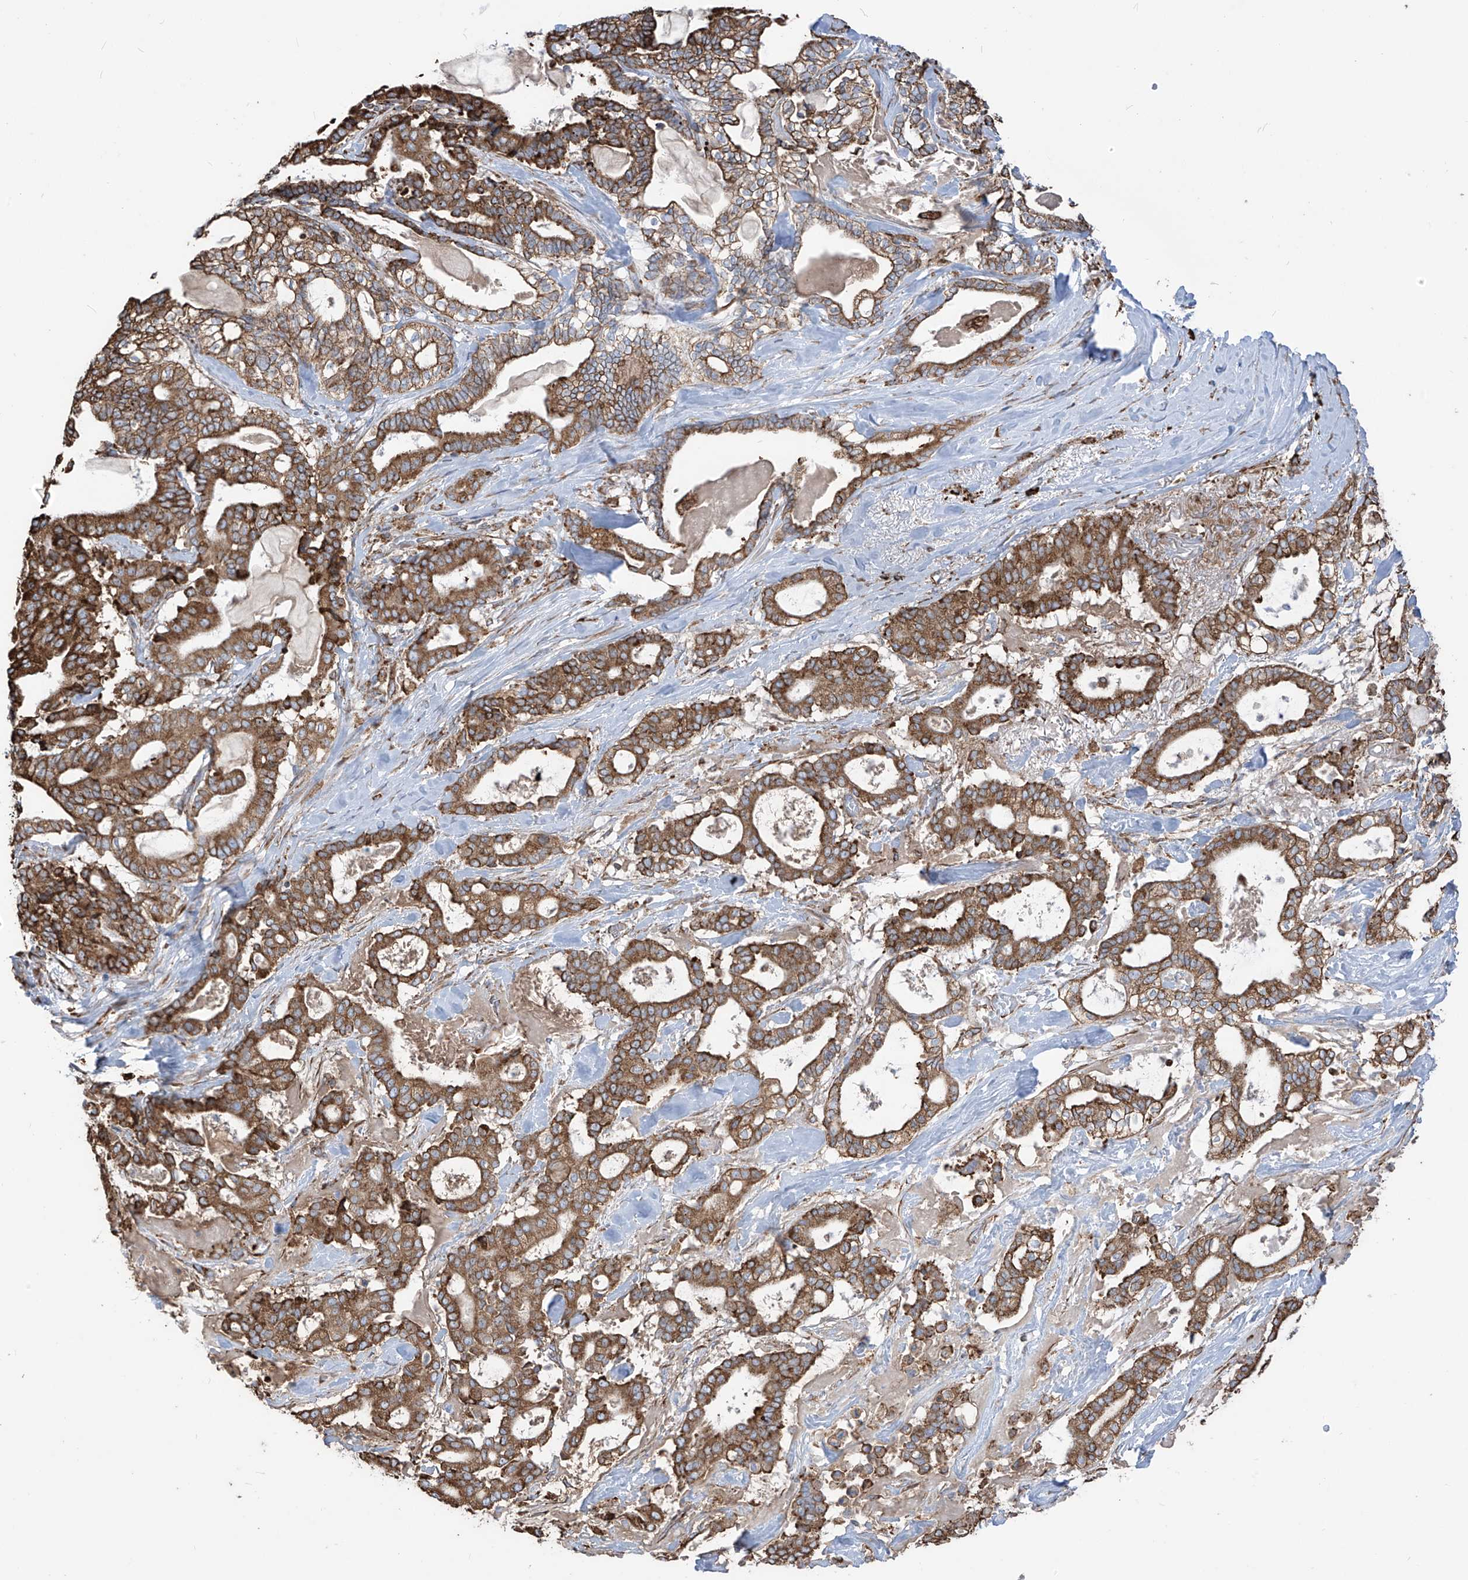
{"staining": {"intensity": "strong", "quantity": ">75%", "location": "cytoplasmic/membranous"}, "tissue": "pancreatic cancer", "cell_type": "Tumor cells", "image_type": "cancer", "snomed": [{"axis": "morphology", "description": "Adenocarcinoma, NOS"}, {"axis": "topography", "description": "Pancreas"}], "caption": "A histopathology image of pancreatic adenocarcinoma stained for a protein displays strong cytoplasmic/membranous brown staining in tumor cells.", "gene": "PDIA6", "patient": {"sex": "male", "age": 63}}